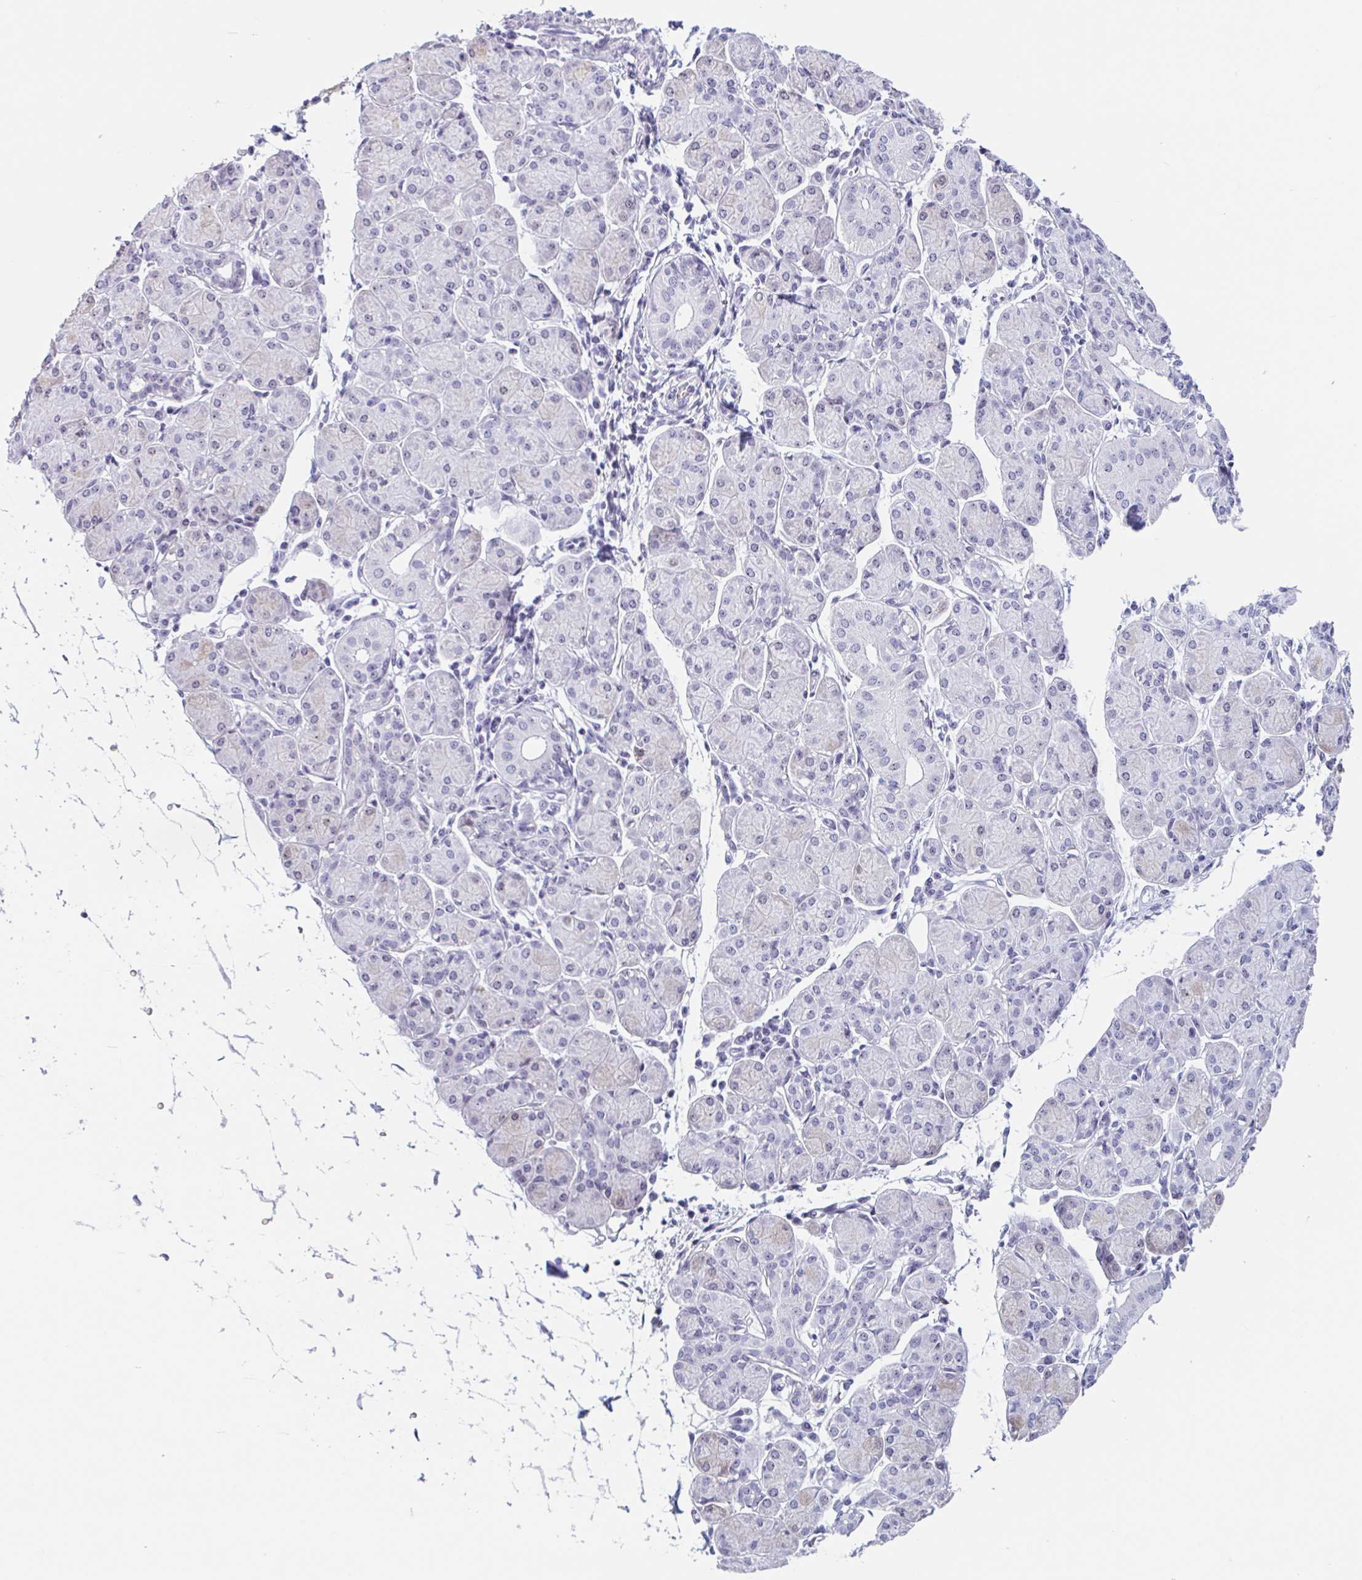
{"staining": {"intensity": "weak", "quantity": "25%-75%", "location": "nuclear"}, "tissue": "salivary gland", "cell_type": "Glandular cells", "image_type": "normal", "snomed": [{"axis": "morphology", "description": "Normal tissue, NOS"}, {"axis": "morphology", "description": "Inflammation, NOS"}, {"axis": "topography", "description": "Lymph node"}, {"axis": "topography", "description": "Salivary gland"}], "caption": "DAB immunohistochemical staining of unremarkable salivary gland reveals weak nuclear protein staining in approximately 25%-75% of glandular cells.", "gene": "LENG9", "patient": {"sex": "male", "age": 3}}